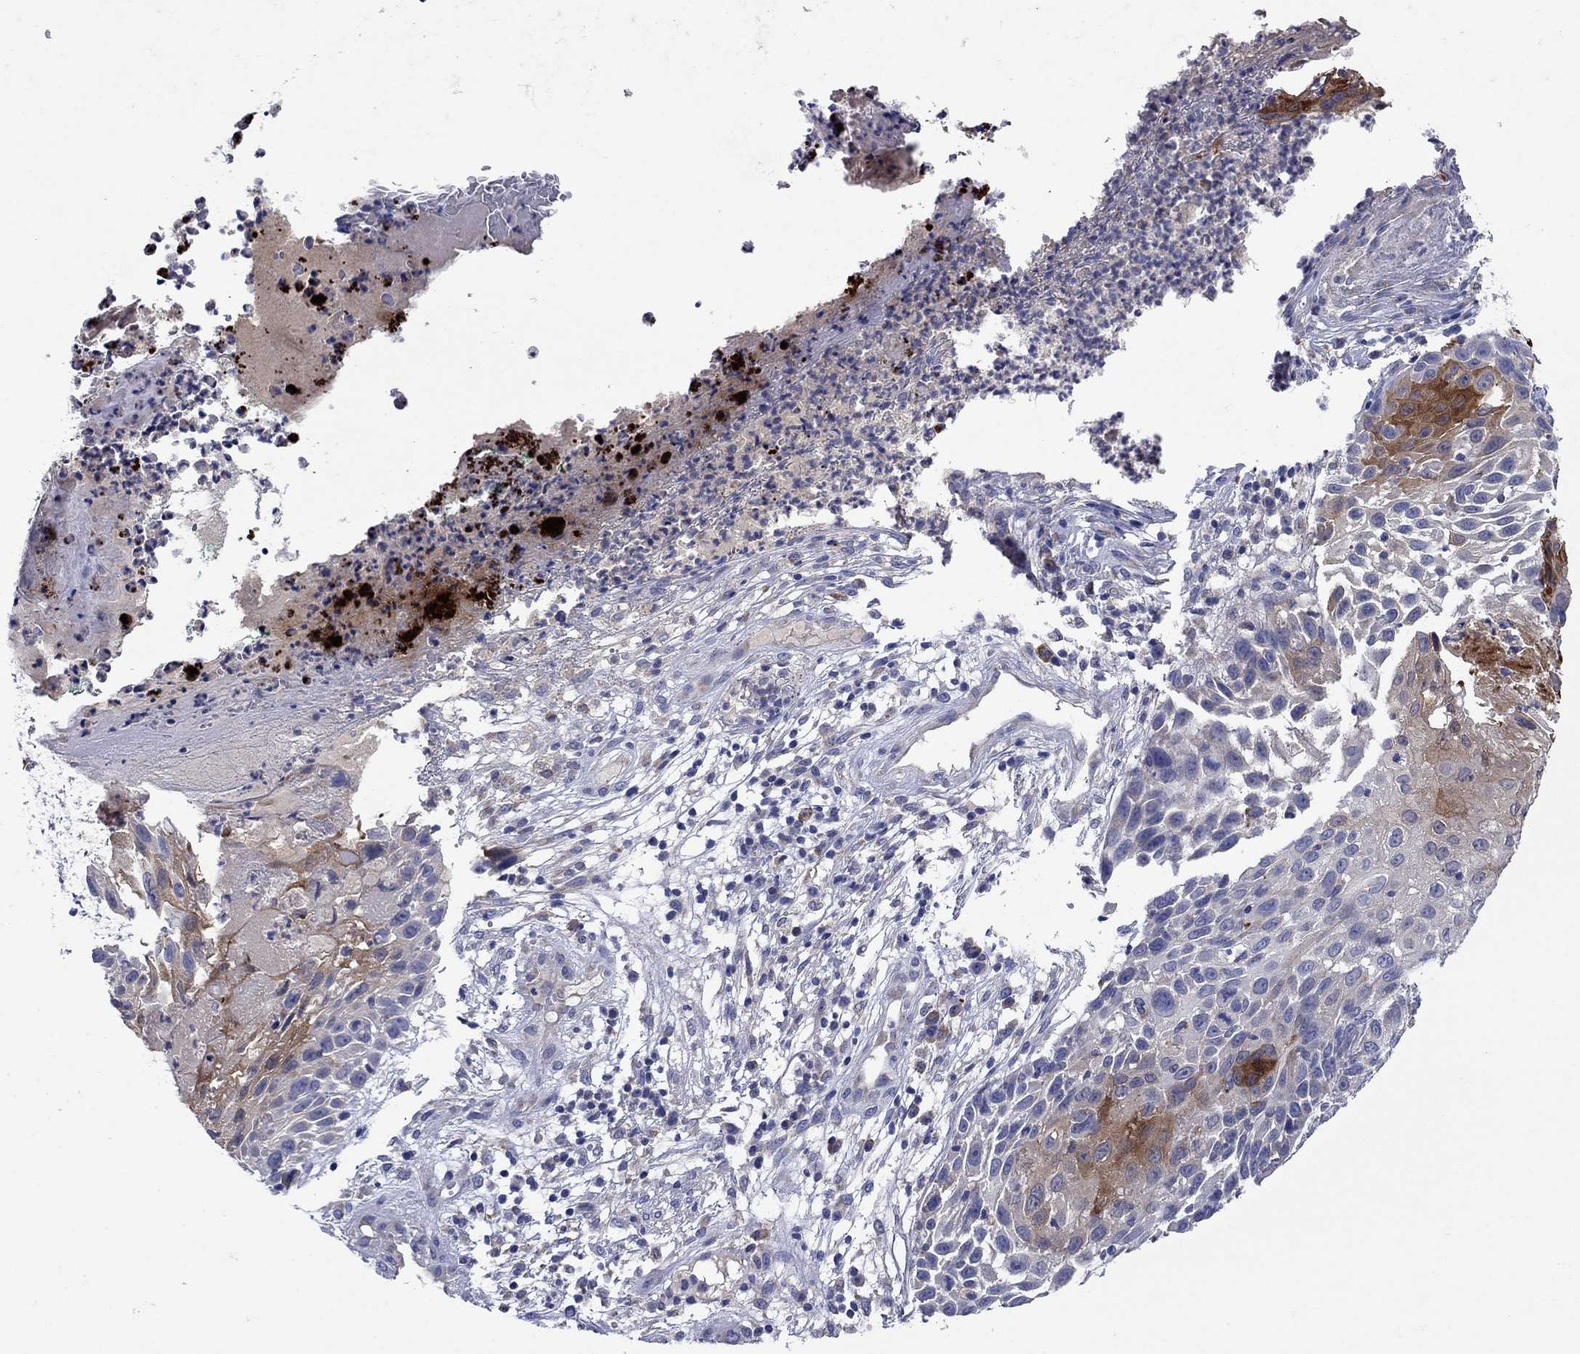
{"staining": {"intensity": "moderate", "quantity": "<25%", "location": "cytoplasmic/membranous"}, "tissue": "skin cancer", "cell_type": "Tumor cells", "image_type": "cancer", "snomed": [{"axis": "morphology", "description": "Squamous cell carcinoma, NOS"}, {"axis": "topography", "description": "Skin"}], "caption": "Immunohistochemistry (IHC) of skin cancer demonstrates low levels of moderate cytoplasmic/membranous positivity in about <25% of tumor cells.", "gene": "SULT2B1", "patient": {"sex": "male", "age": 92}}